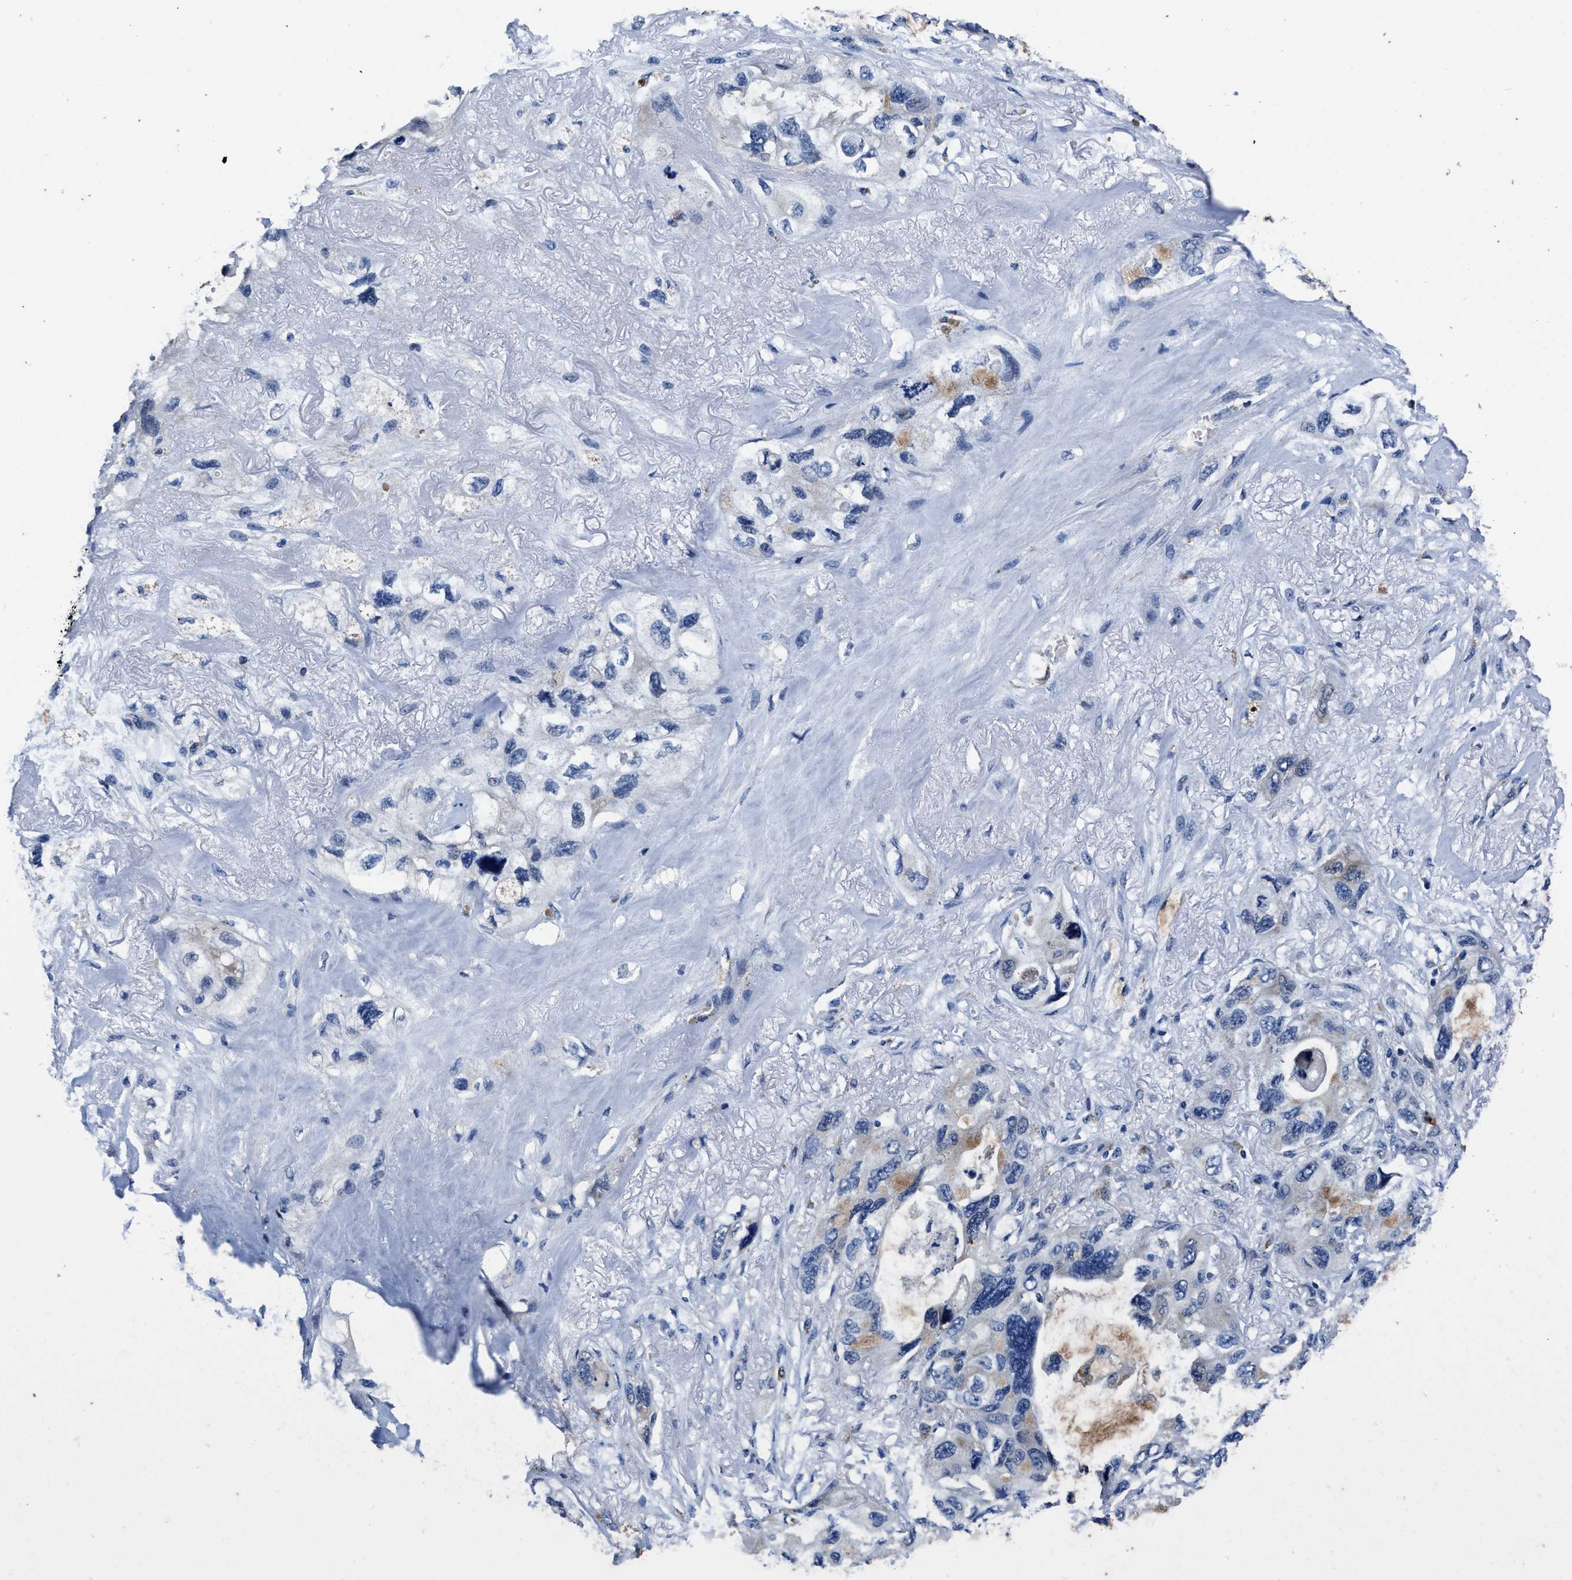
{"staining": {"intensity": "negative", "quantity": "none", "location": "none"}, "tissue": "lung cancer", "cell_type": "Tumor cells", "image_type": "cancer", "snomed": [{"axis": "morphology", "description": "Squamous cell carcinoma, NOS"}, {"axis": "topography", "description": "Lung"}], "caption": "Immunohistochemistry (IHC) of human lung cancer (squamous cell carcinoma) exhibits no expression in tumor cells.", "gene": "UBR4", "patient": {"sex": "female", "age": 73}}